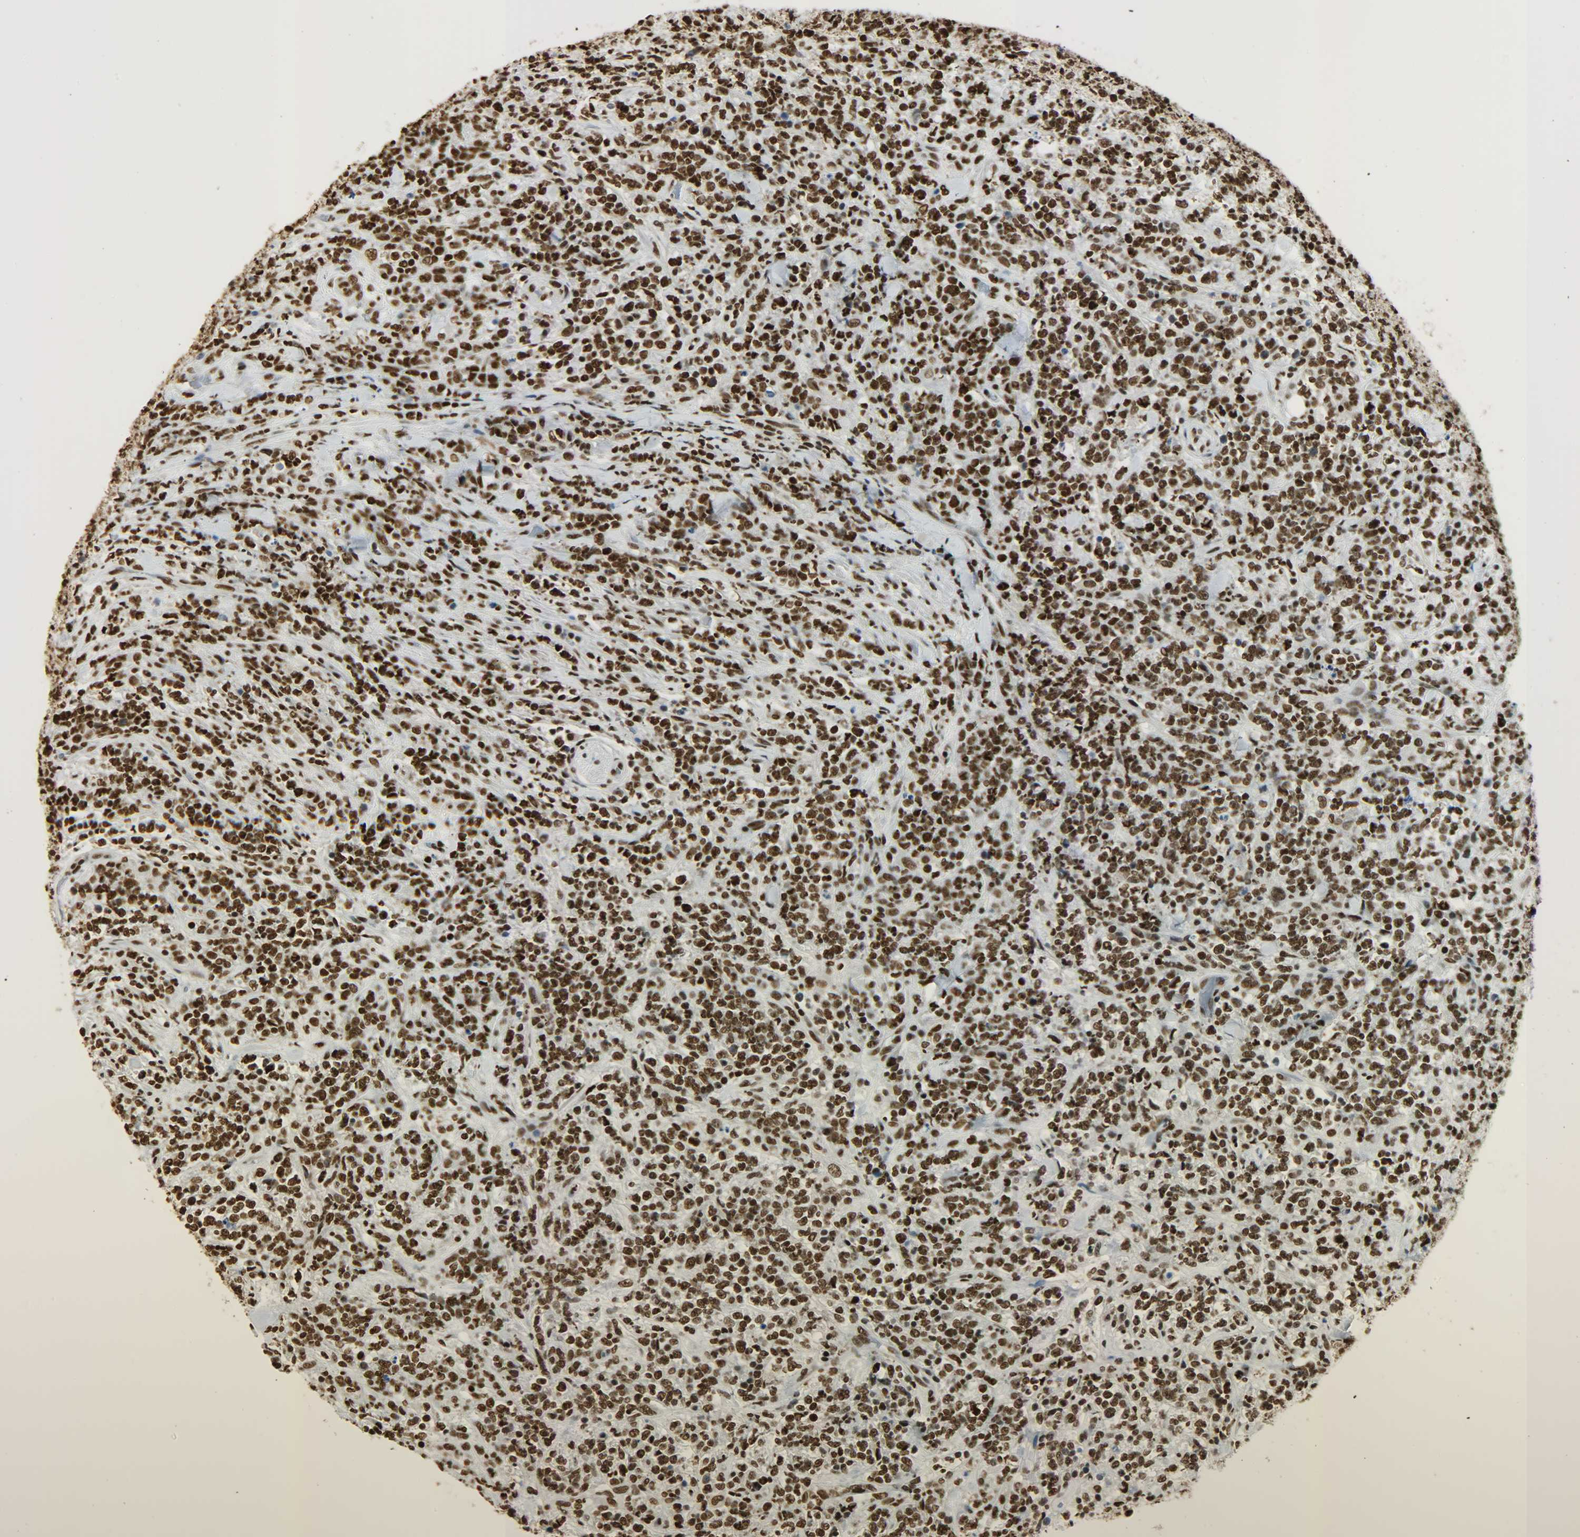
{"staining": {"intensity": "strong", "quantity": ">75%", "location": "nuclear"}, "tissue": "lymphoma", "cell_type": "Tumor cells", "image_type": "cancer", "snomed": [{"axis": "morphology", "description": "Malignant lymphoma, non-Hodgkin's type, High grade"}, {"axis": "topography", "description": "Soft tissue"}], "caption": "Strong nuclear protein staining is identified in approximately >75% of tumor cells in lymphoma.", "gene": "KHDRBS1", "patient": {"sex": "male", "age": 18}}